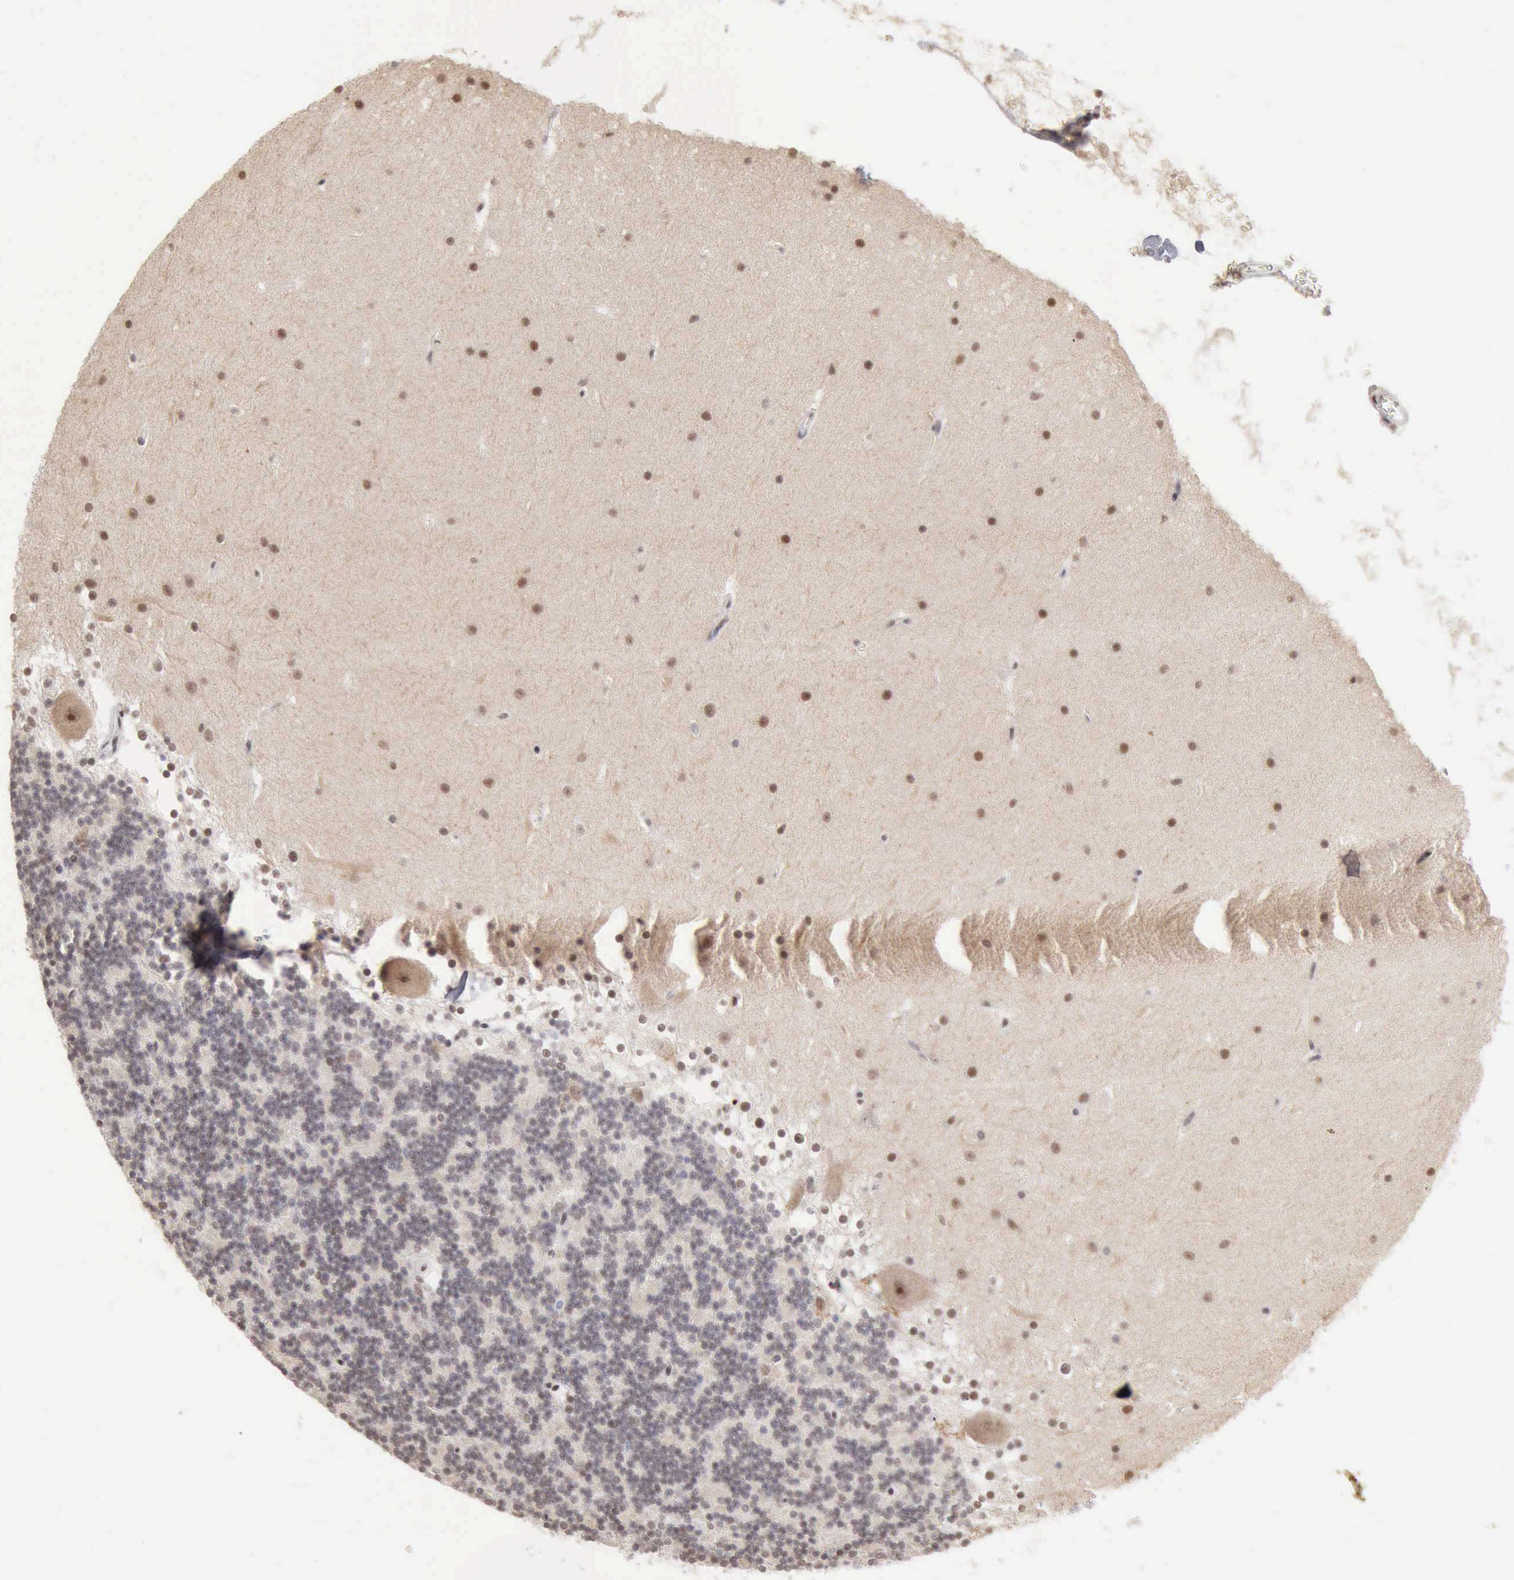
{"staining": {"intensity": "weak", "quantity": "<25%", "location": "nuclear"}, "tissue": "cerebellum", "cell_type": "Cells in granular layer", "image_type": "normal", "snomed": [{"axis": "morphology", "description": "Normal tissue, NOS"}, {"axis": "topography", "description": "Cerebellum"}], "caption": "Immunohistochemical staining of benign human cerebellum reveals no significant staining in cells in granular layer. (DAB IHC visualized using brightfield microscopy, high magnification).", "gene": "TAF1", "patient": {"sex": "female", "age": 19}}